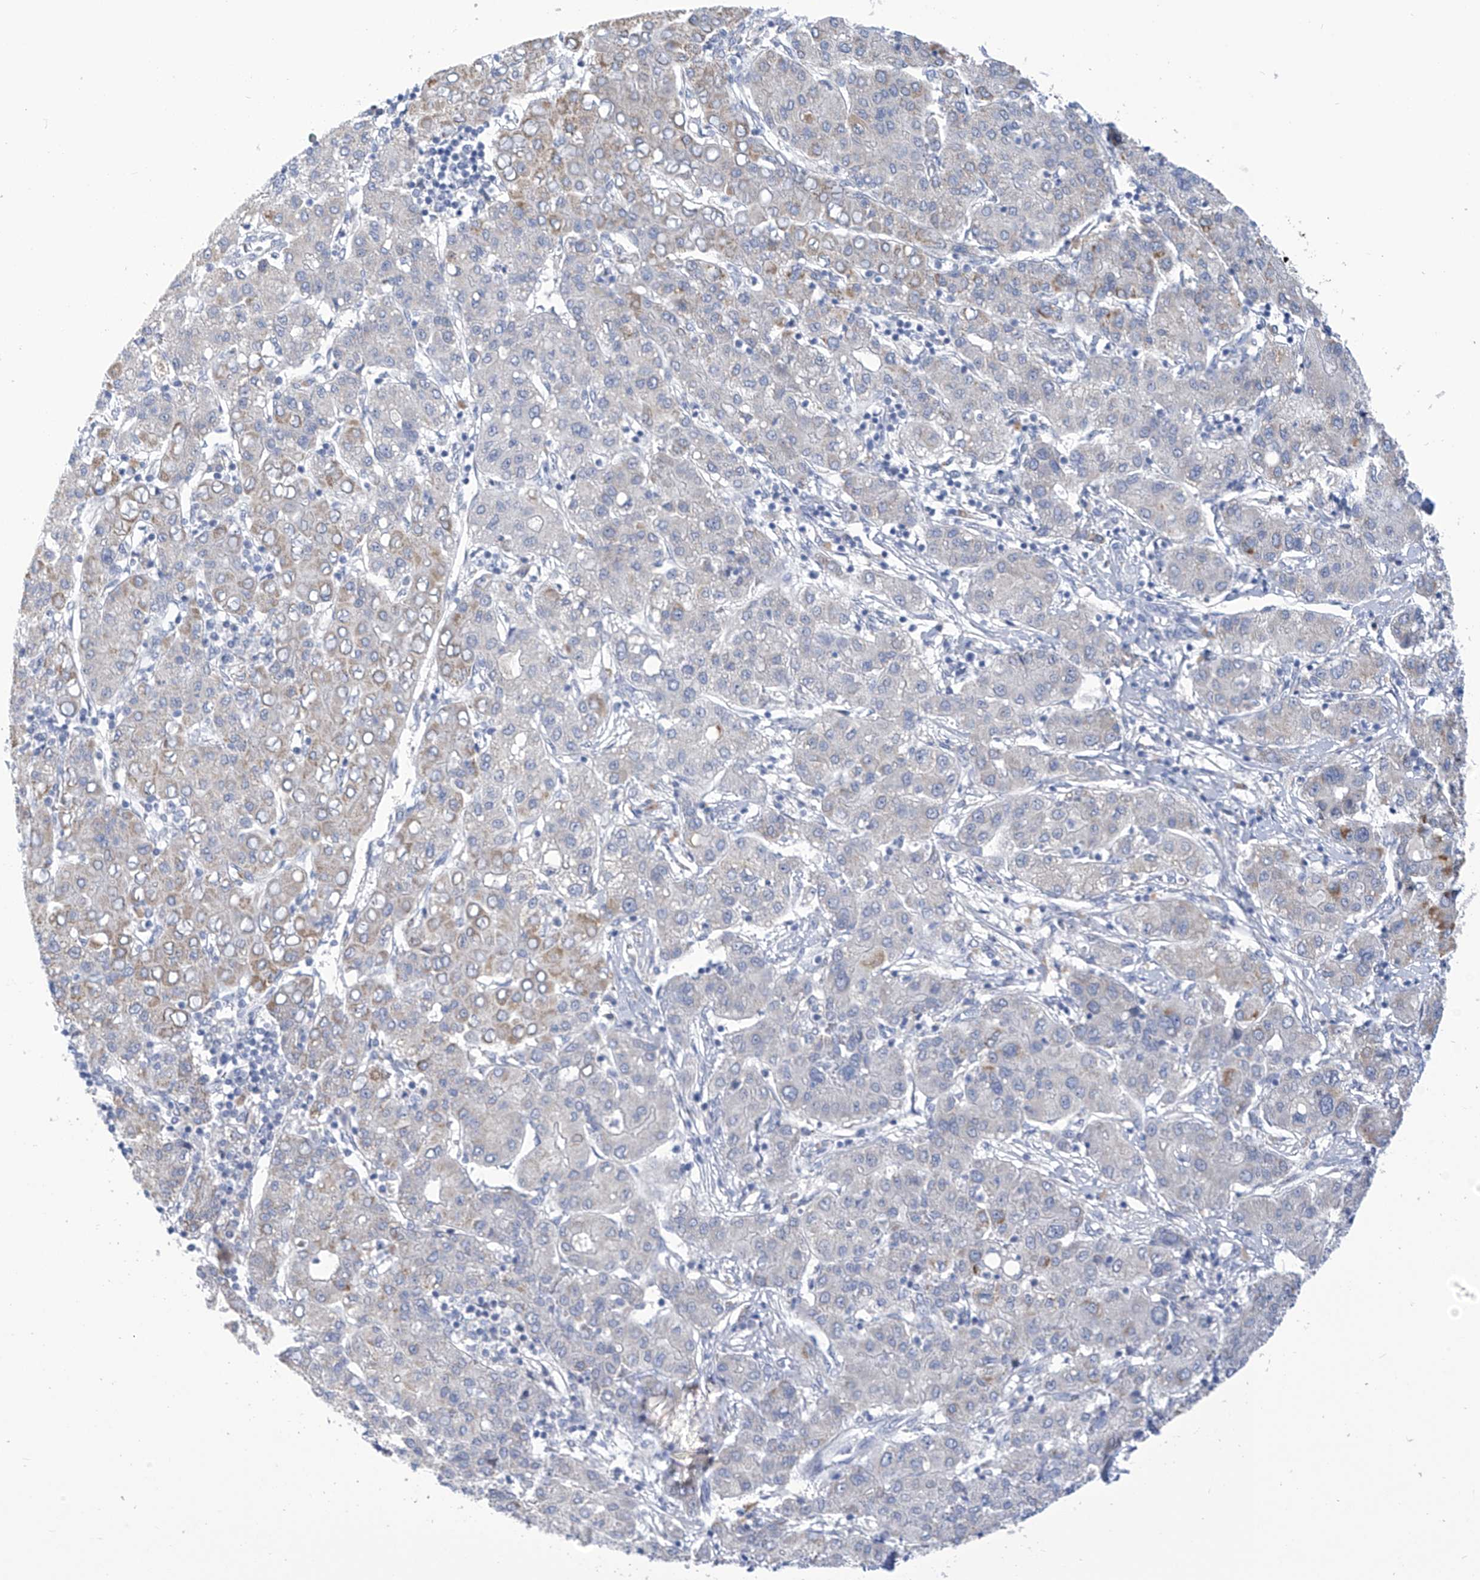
{"staining": {"intensity": "moderate", "quantity": "<25%", "location": "cytoplasmic/membranous"}, "tissue": "liver cancer", "cell_type": "Tumor cells", "image_type": "cancer", "snomed": [{"axis": "morphology", "description": "Carcinoma, Hepatocellular, NOS"}, {"axis": "topography", "description": "Liver"}], "caption": "Moderate cytoplasmic/membranous staining is seen in about <25% of tumor cells in liver hepatocellular carcinoma. (IHC, brightfield microscopy, high magnification).", "gene": "IBA57", "patient": {"sex": "male", "age": 65}}